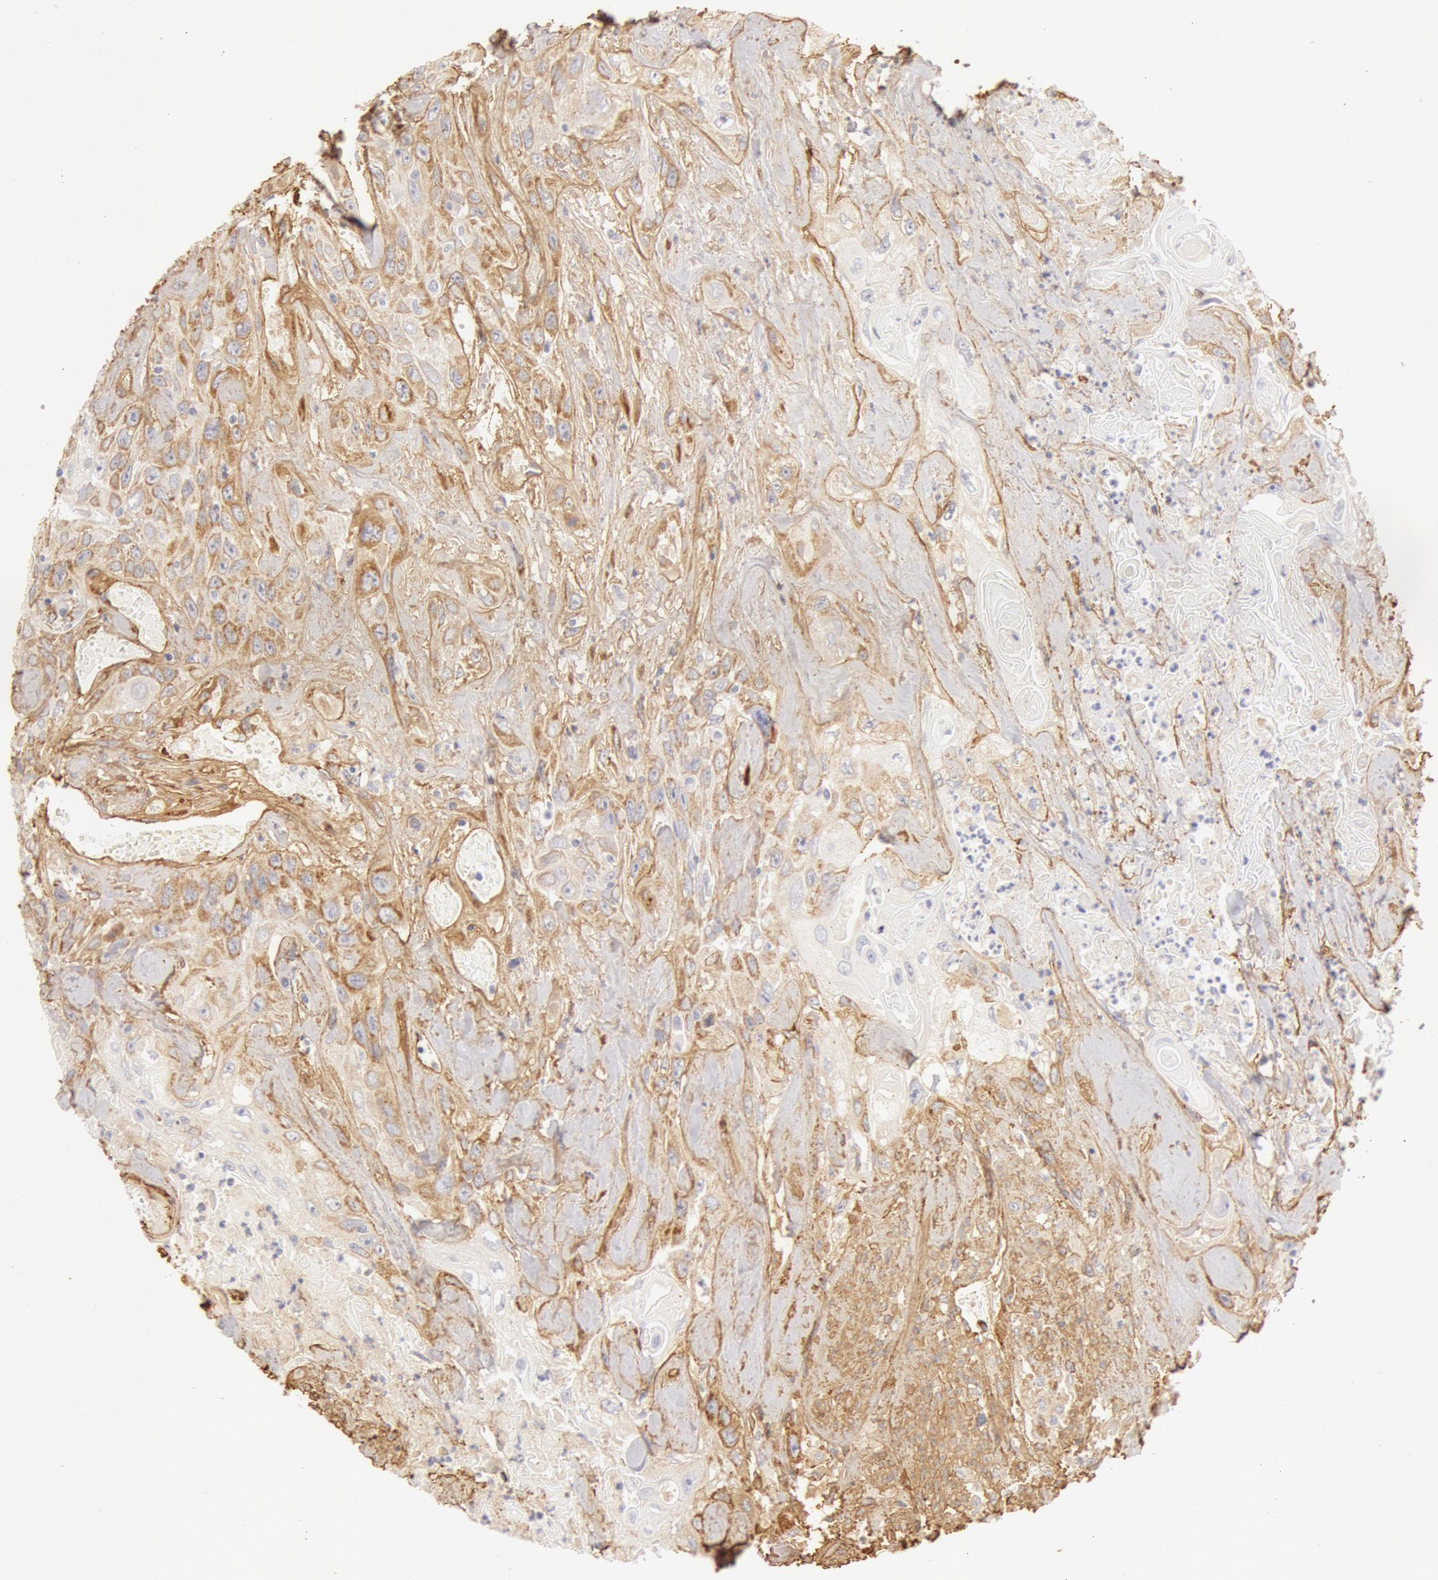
{"staining": {"intensity": "moderate", "quantity": "25%-75%", "location": "cytoplasmic/membranous"}, "tissue": "urothelial cancer", "cell_type": "Tumor cells", "image_type": "cancer", "snomed": [{"axis": "morphology", "description": "Urothelial carcinoma, High grade"}, {"axis": "topography", "description": "Urinary bladder"}], "caption": "Urothelial cancer stained with a protein marker displays moderate staining in tumor cells.", "gene": "COL4A1", "patient": {"sex": "female", "age": 84}}